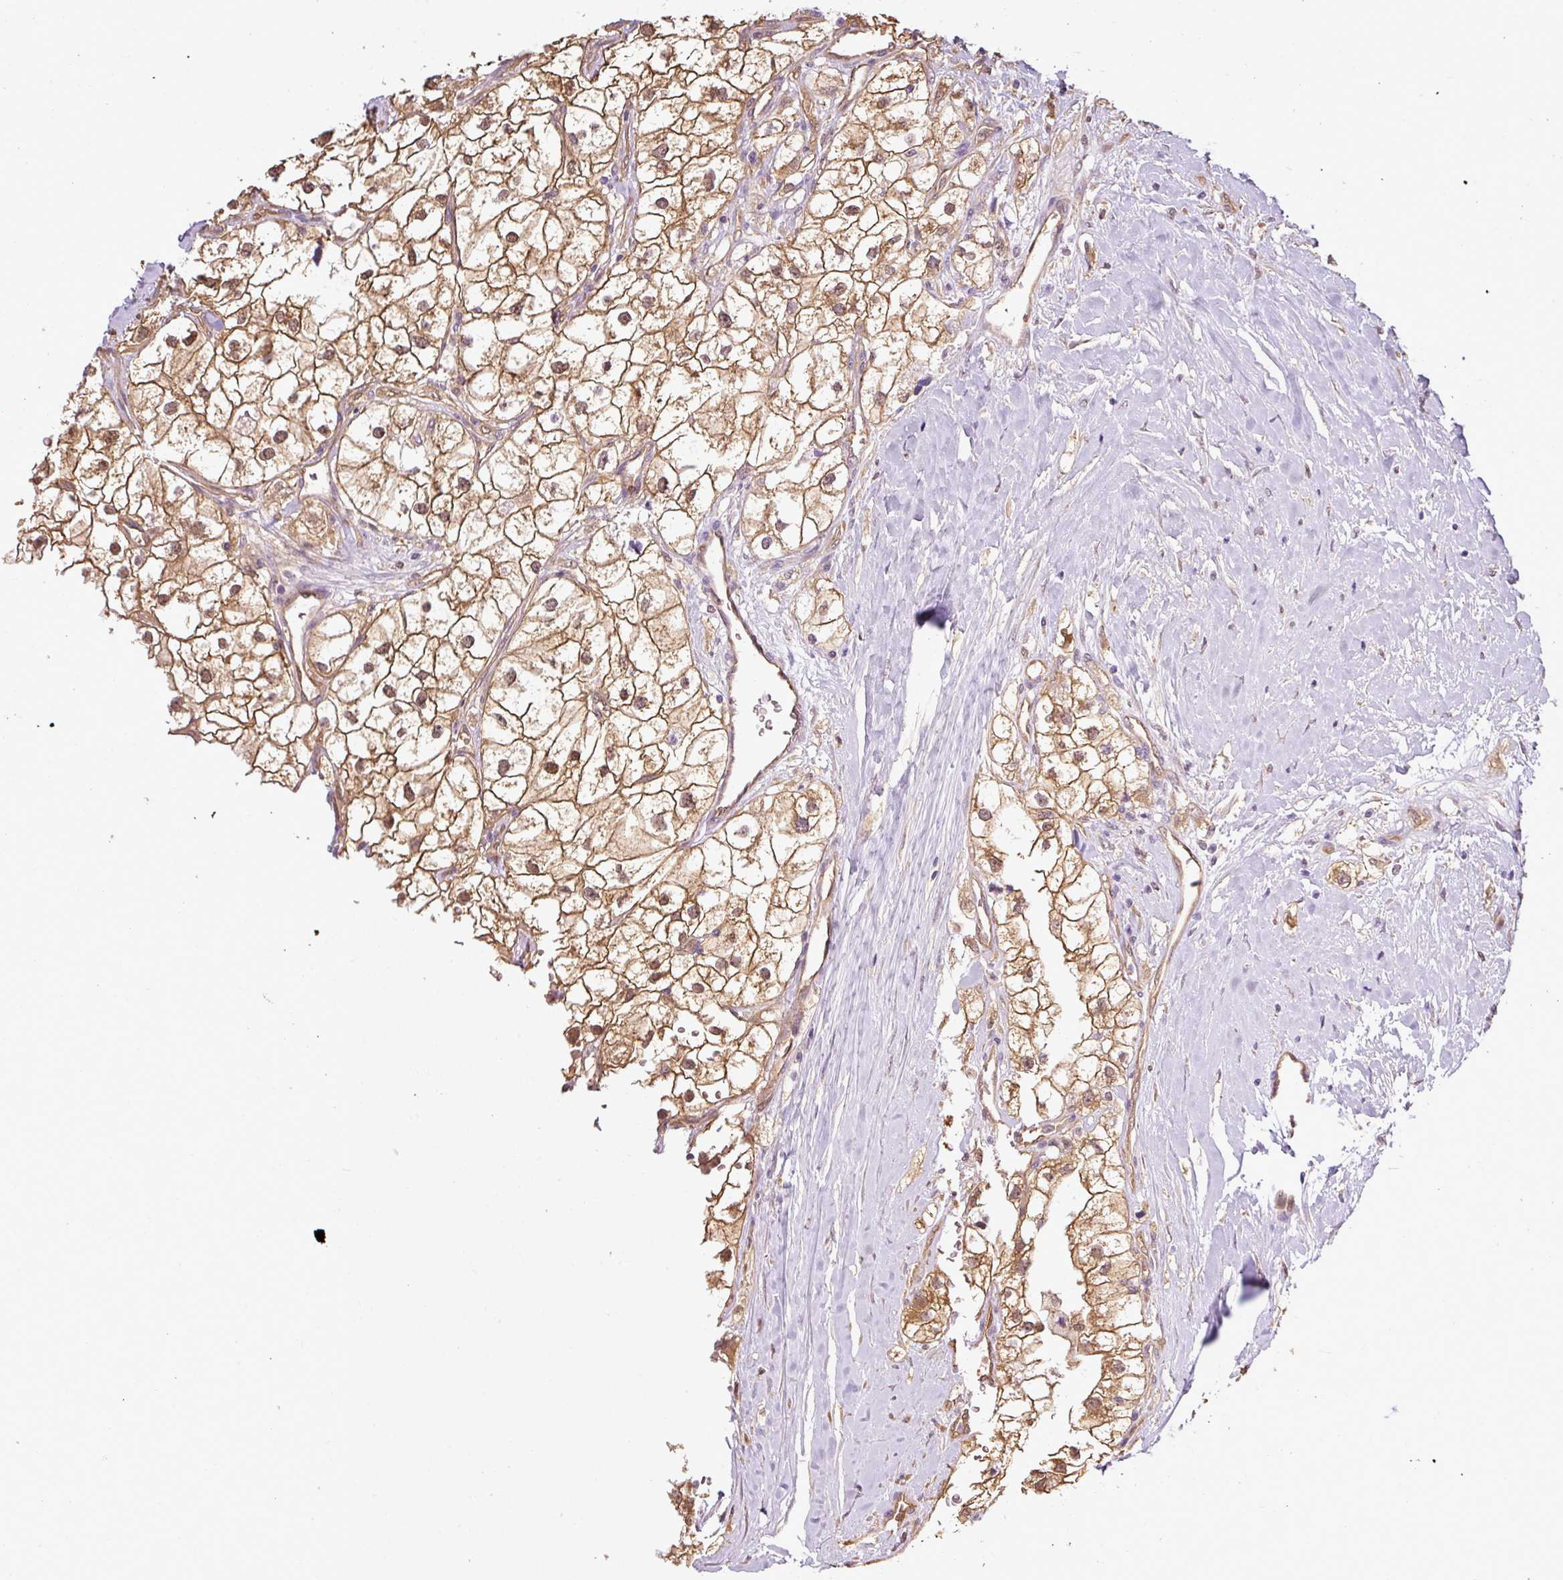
{"staining": {"intensity": "moderate", "quantity": ">75%", "location": "cytoplasmic/membranous"}, "tissue": "renal cancer", "cell_type": "Tumor cells", "image_type": "cancer", "snomed": [{"axis": "morphology", "description": "Adenocarcinoma, NOS"}, {"axis": "topography", "description": "Kidney"}], "caption": "The immunohistochemical stain labels moderate cytoplasmic/membranous staining in tumor cells of renal cancer tissue. Nuclei are stained in blue.", "gene": "ANKRD18A", "patient": {"sex": "male", "age": 59}}